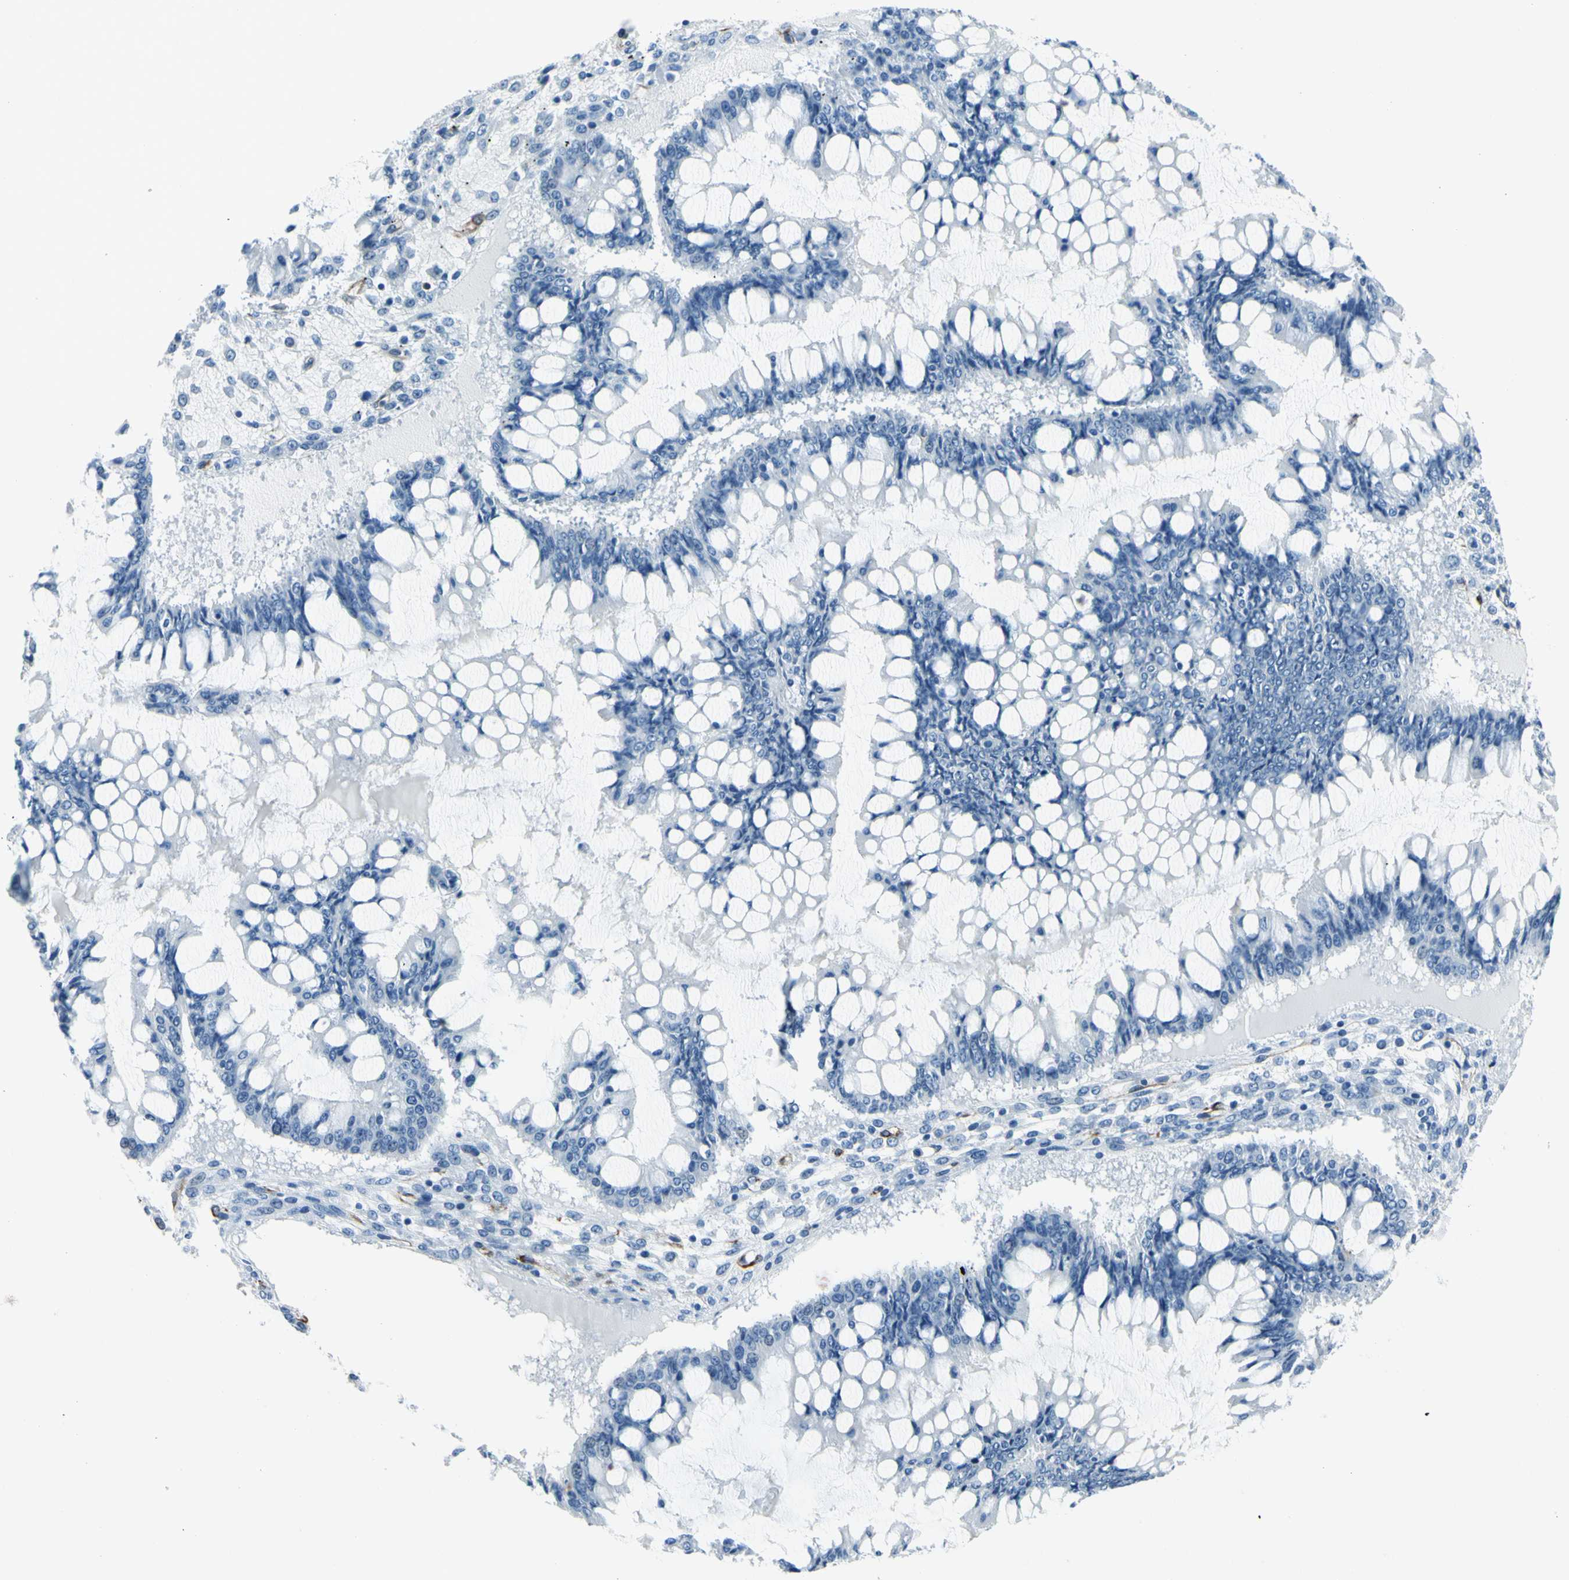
{"staining": {"intensity": "negative", "quantity": "none", "location": "none"}, "tissue": "ovarian cancer", "cell_type": "Tumor cells", "image_type": "cancer", "snomed": [{"axis": "morphology", "description": "Cystadenocarcinoma, mucinous, NOS"}, {"axis": "topography", "description": "Ovary"}], "caption": "IHC image of neoplastic tissue: human ovarian mucinous cystadenocarcinoma stained with DAB reveals no significant protein positivity in tumor cells. (Brightfield microscopy of DAB (3,3'-diaminobenzidine) immunohistochemistry (IHC) at high magnification).", "gene": "PTH2R", "patient": {"sex": "female", "age": 73}}